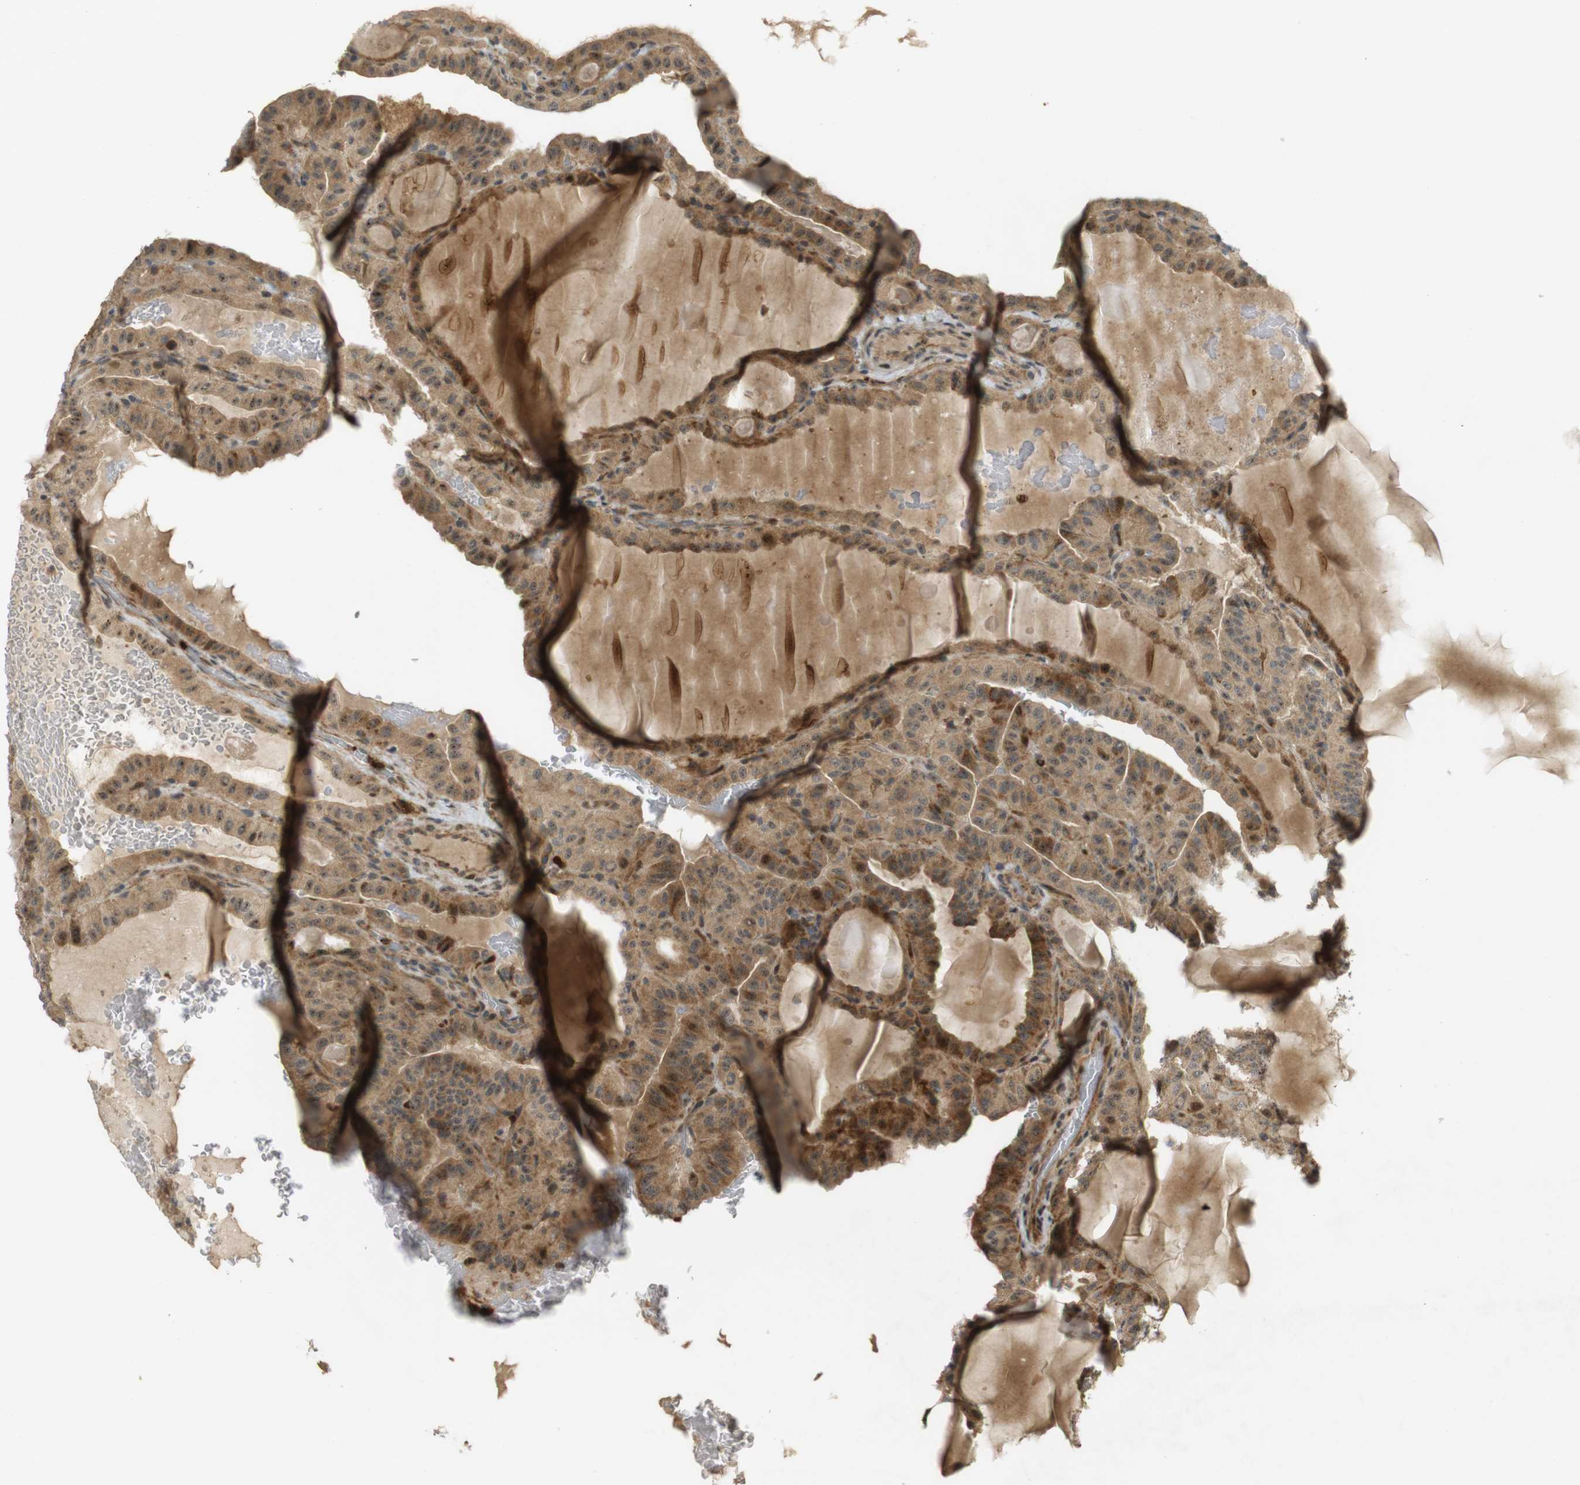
{"staining": {"intensity": "moderate", "quantity": ">75%", "location": "cytoplasmic/membranous,nuclear"}, "tissue": "thyroid cancer", "cell_type": "Tumor cells", "image_type": "cancer", "snomed": [{"axis": "morphology", "description": "Papillary adenocarcinoma, NOS"}, {"axis": "topography", "description": "Thyroid gland"}], "caption": "Thyroid cancer stained with a protein marker demonstrates moderate staining in tumor cells.", "gene": "TMX3", "patient": {"sex": "male", "age": 77}}